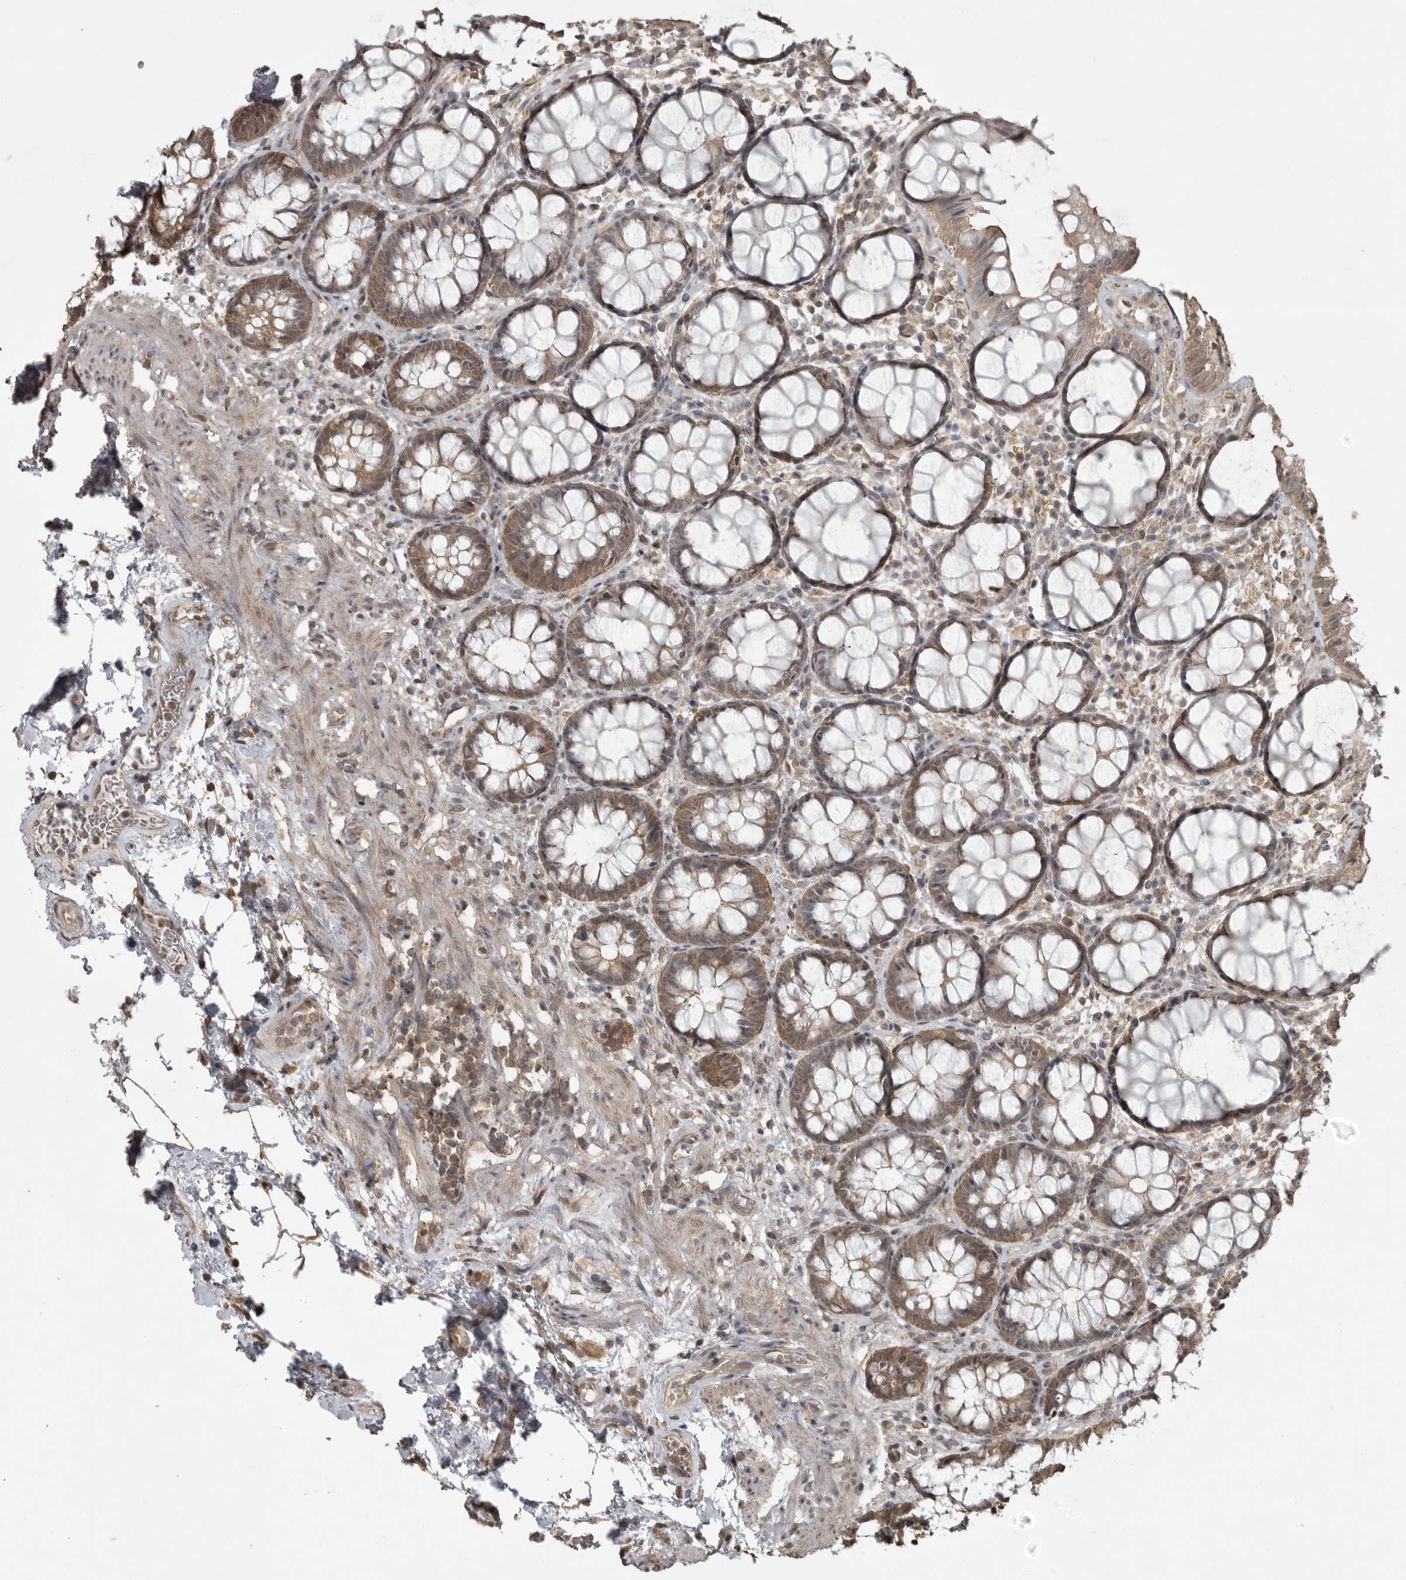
{"staining": {"intensity": "moderate", "quantity": ">75%", "location": "cytoplasmic/membranous"}, "tissue": "rectum", "cell_type": "Glandular cells", "image_type": "normal", "snomed": [{"axis": "morphology", "description": "Normal tissue, NOS"}, {"axis": "topography", "description": "Rectum"}], "caption": "Rectum stained with DAB immunohistochemistry displays medium levels of moderate cytoplasmic/membranous positivity in about >75% of glandular cells.", "gene": "LLGL1", "patient": {"sex": "male", "age": 64}}